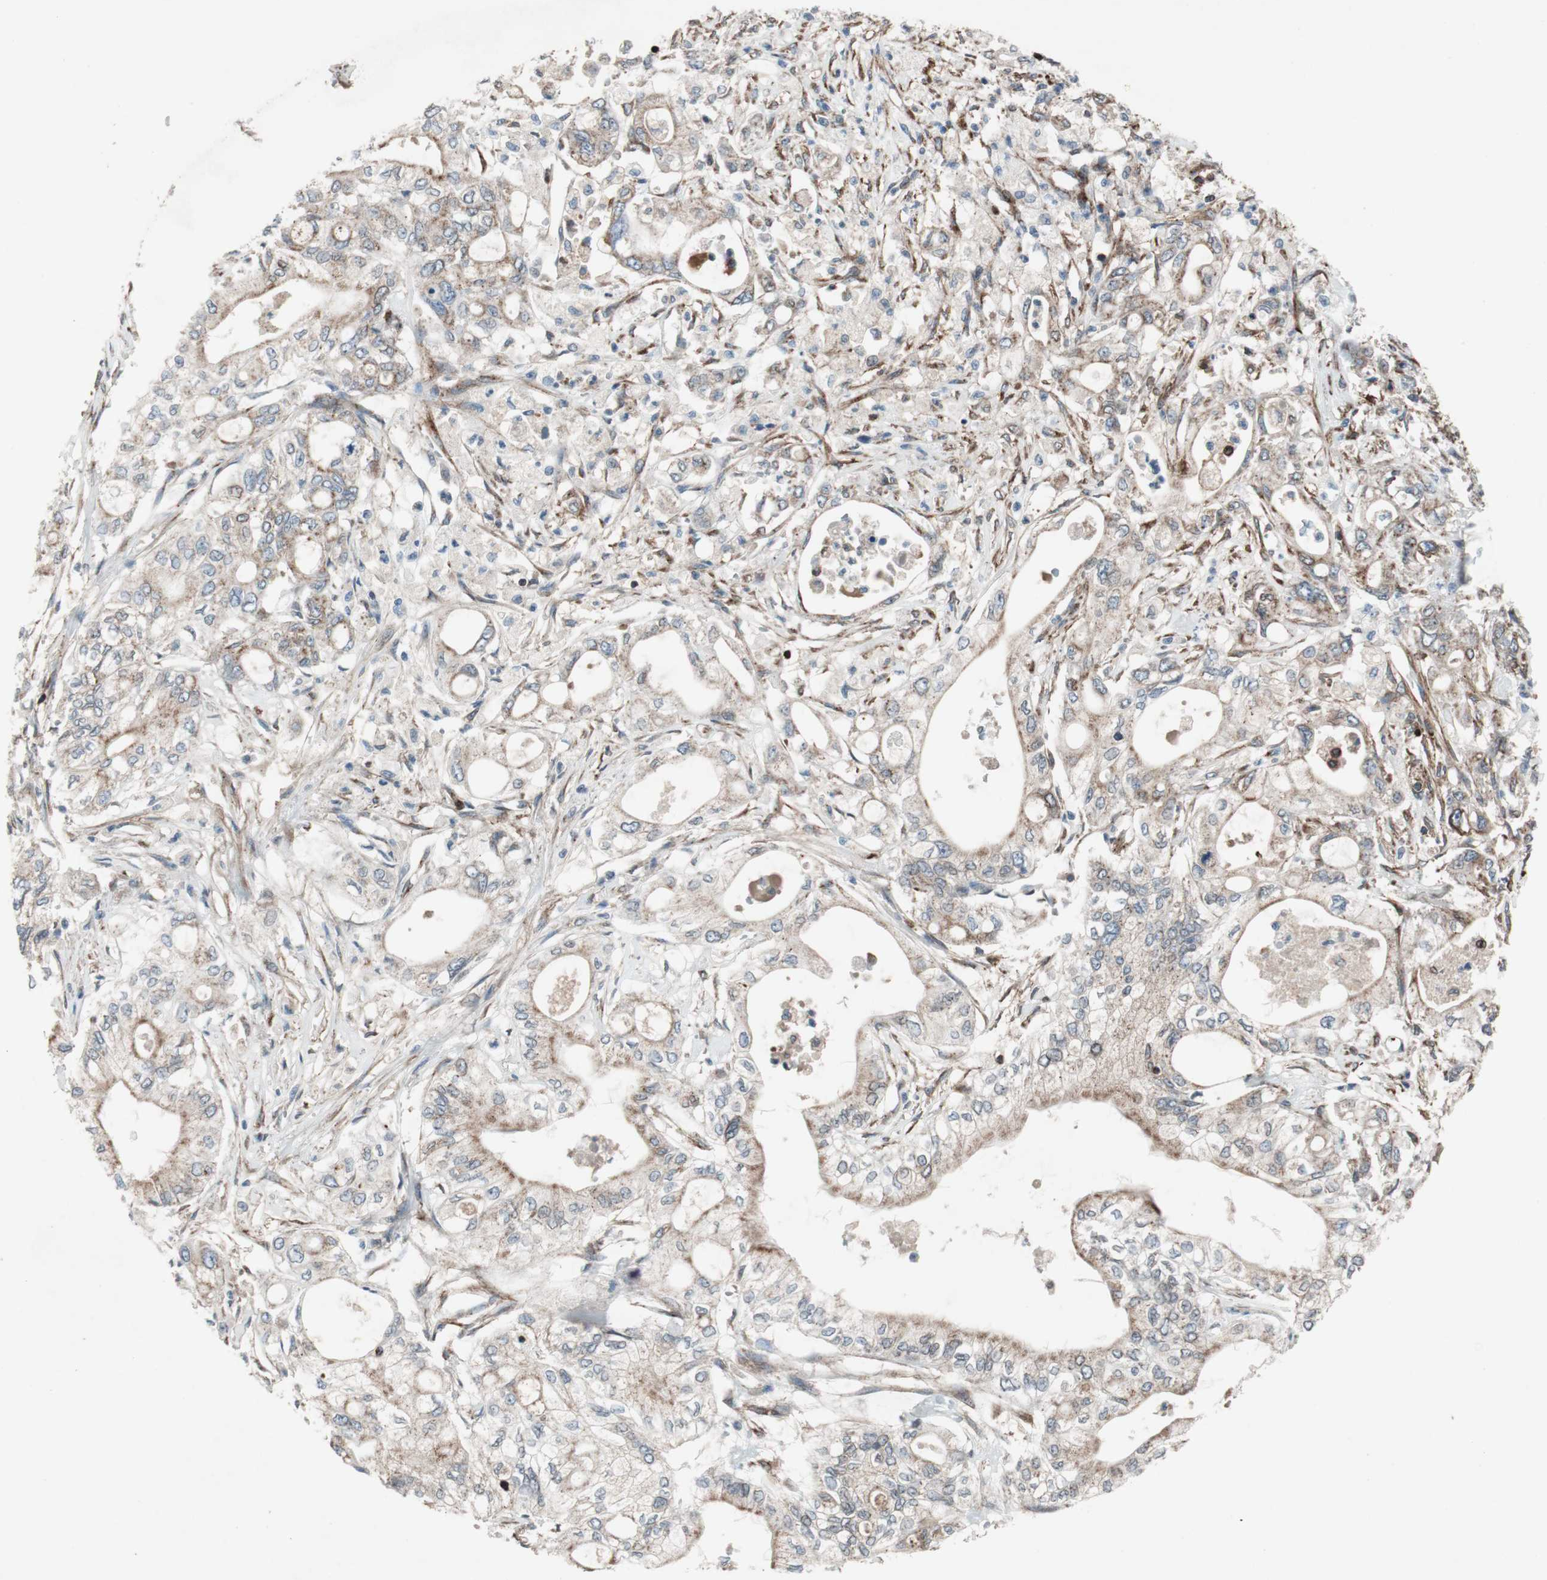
{"staining": {"intensity": "moderate", "quantity": "25%-75%", "location": "cytoplasmic/membranous"}, "tissue": "pancreatic cancer", "cell_type": "Tumor cells", "image_type": "cancer", "snomed": [{"axis": "morphology", "description": "Adenocarcinoma, NOS"}, {"axis": "topography", "description": "Pancreas"}], "caption": "Immunohistochemical staining of human pancreatic cancer reveals medium levels of moderate cytoplasmic/membranous protein expression in about 25%-75% of tumor cells.", "gene": "NUP62", "patient": {"sex": "male", "age": 79}}